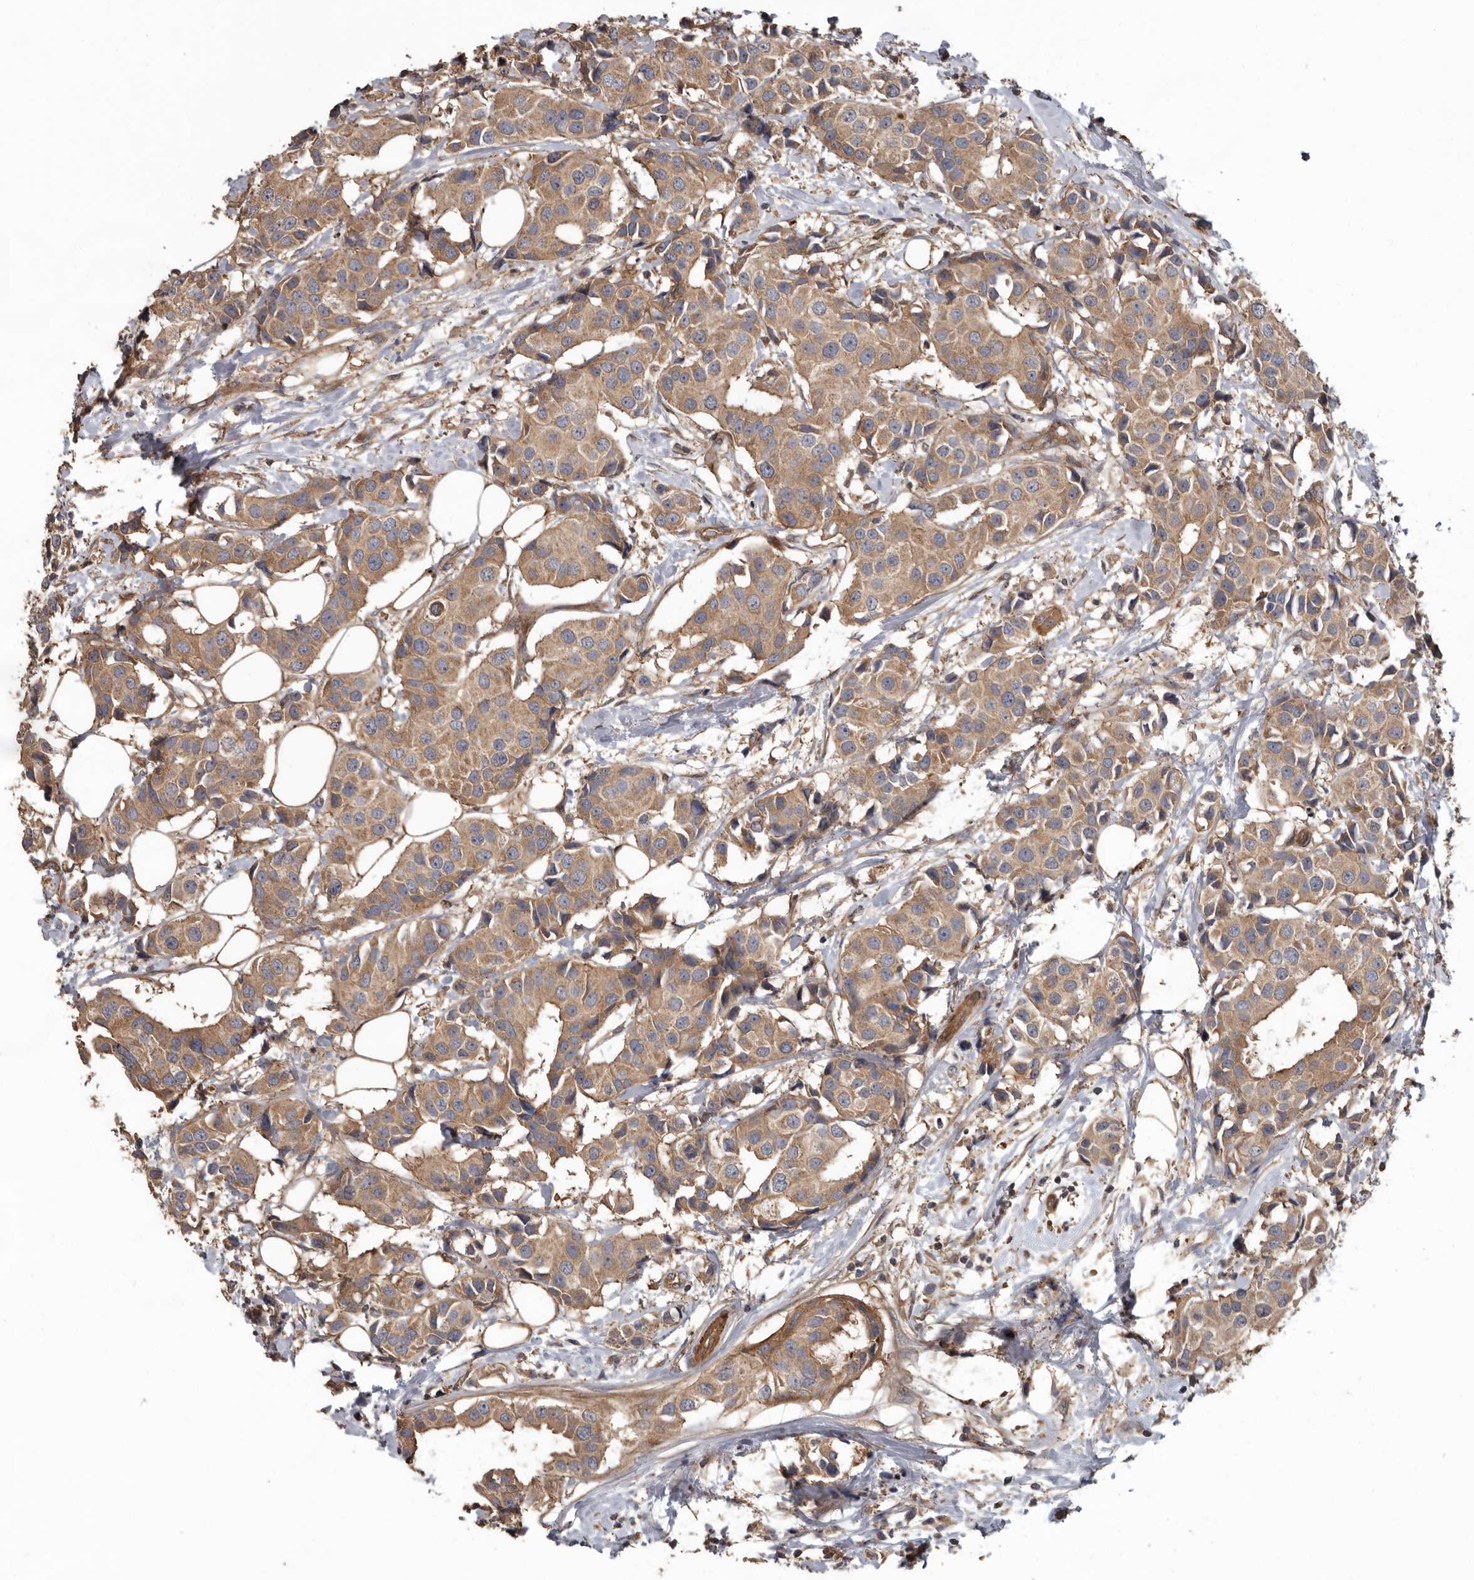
{"staining": {"intensity": "moderate", "quantity": ">75%", "location": "cytoplasmic/membranous"}, "tissue": "breast cancer", "cell_type": "Tumor cells", "image_type": "cancer", "snomed": [{"axis": "morphology", "description": "Normal tissue, NOS"}, {"axis": "morphology", "description": "Duct carcinoma"}, {"axis": "topography", "description": "Breast"}], "caption": "Immunohistochemical staining of breast cancer (intraductal carcinoma) demonstrates medium levels of moderate cytoplasmic/membranous protein staining in about >75% of tumor cells. (brown staining indicates protein expression, while blue staining denotes nuclei).", "gene": "ARHGEF5", "patient": {"sex": "female", "age": 39}}